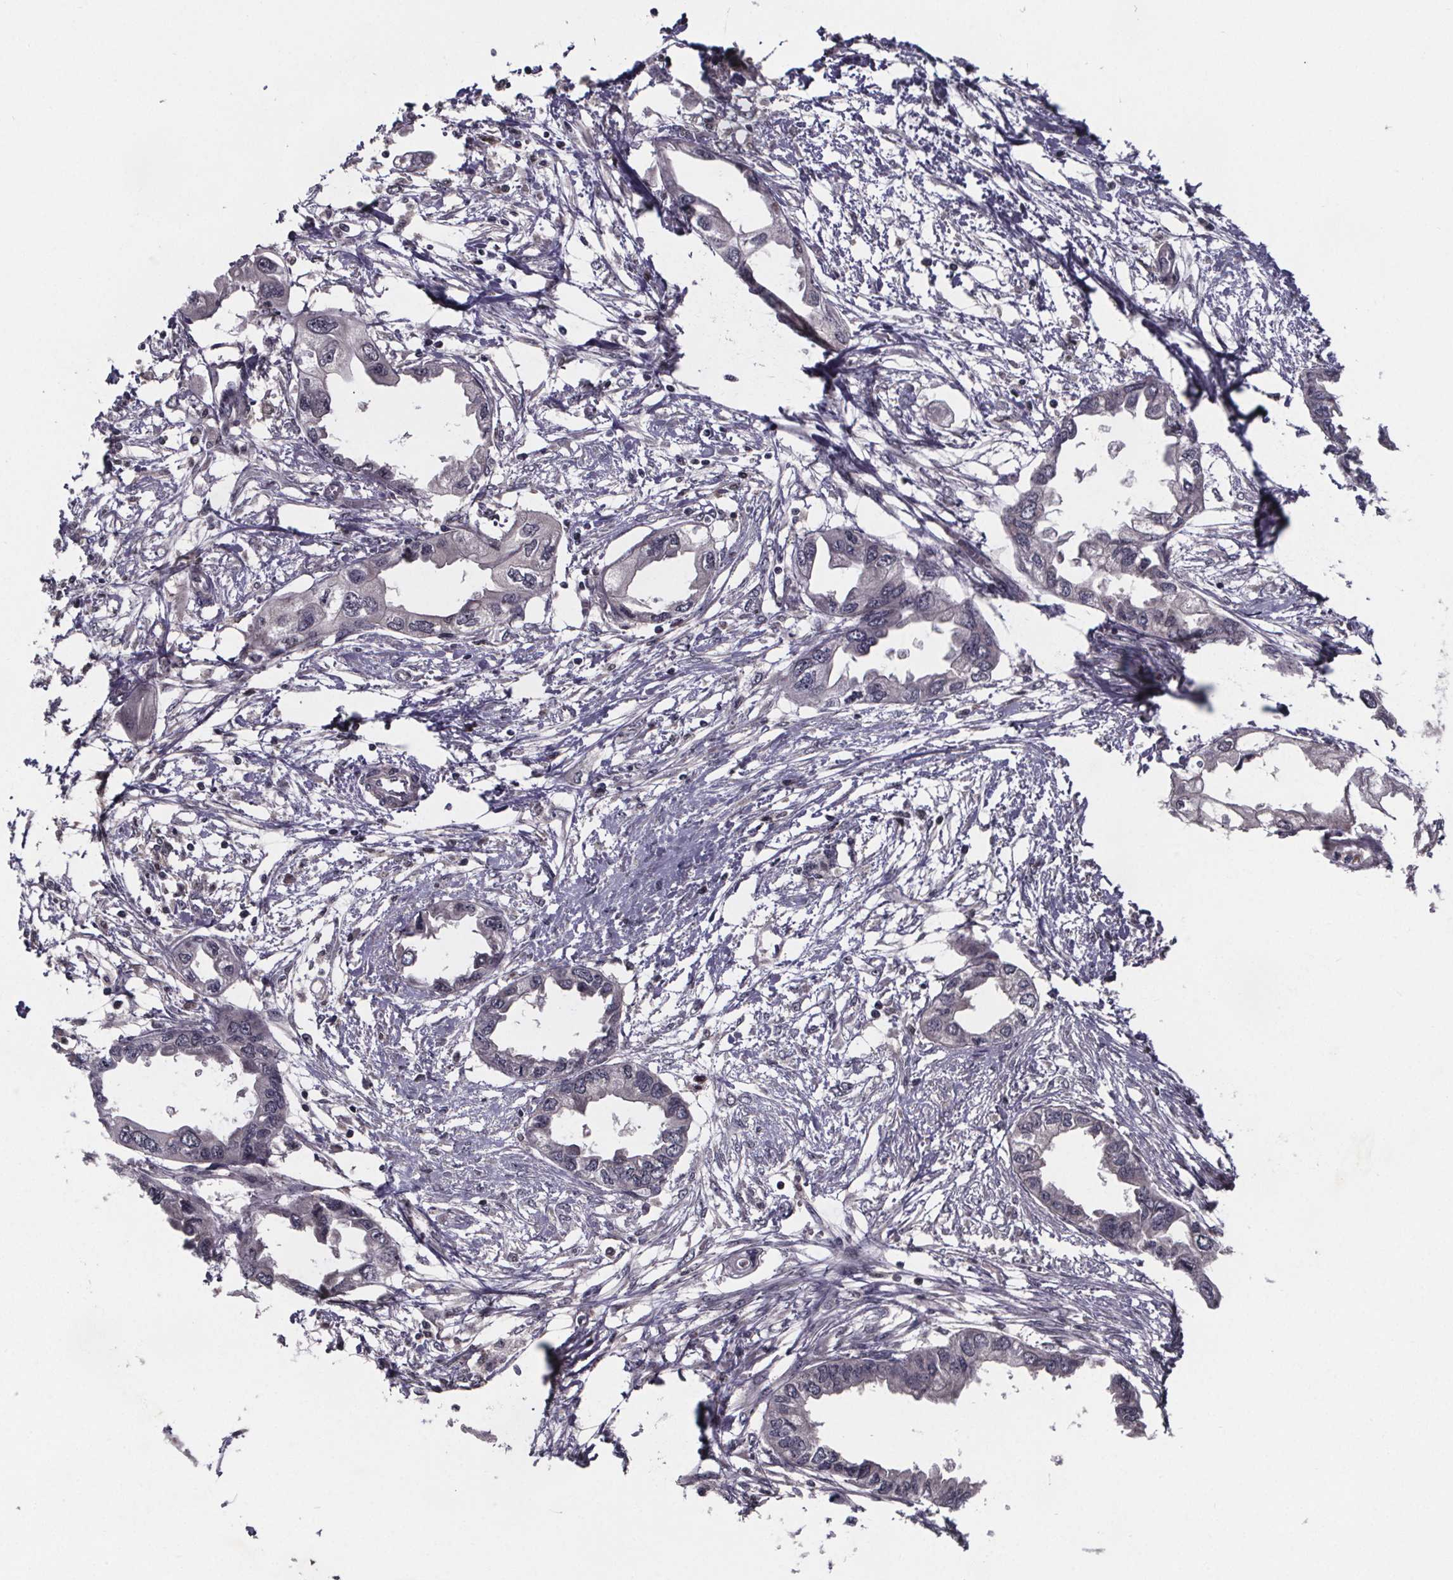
{"staining": {"intensity": "negative", "quantity": "none", "location": "none"}, "tissue": "endometrial cancer", "cell_type": "Tumor cells", "image_type": "cancer", "snomed": [{"axis": "morphology", "description": "Adenocarcinoma, NOS"}, {"axis": "morphology", "description": "Adenocarcinoma, metastatic, NOS"}, {"axis": "topography", "description": "Adipose tissue"}, {"axis": "topography", "description": "Endometrium"}], "caption": "The IHC histopathology image has no significant positivity in tumor cells of endometrial cancer tissue.", "gene": "FN3KRP", "patient": {"sex": "female", "age": 67}}